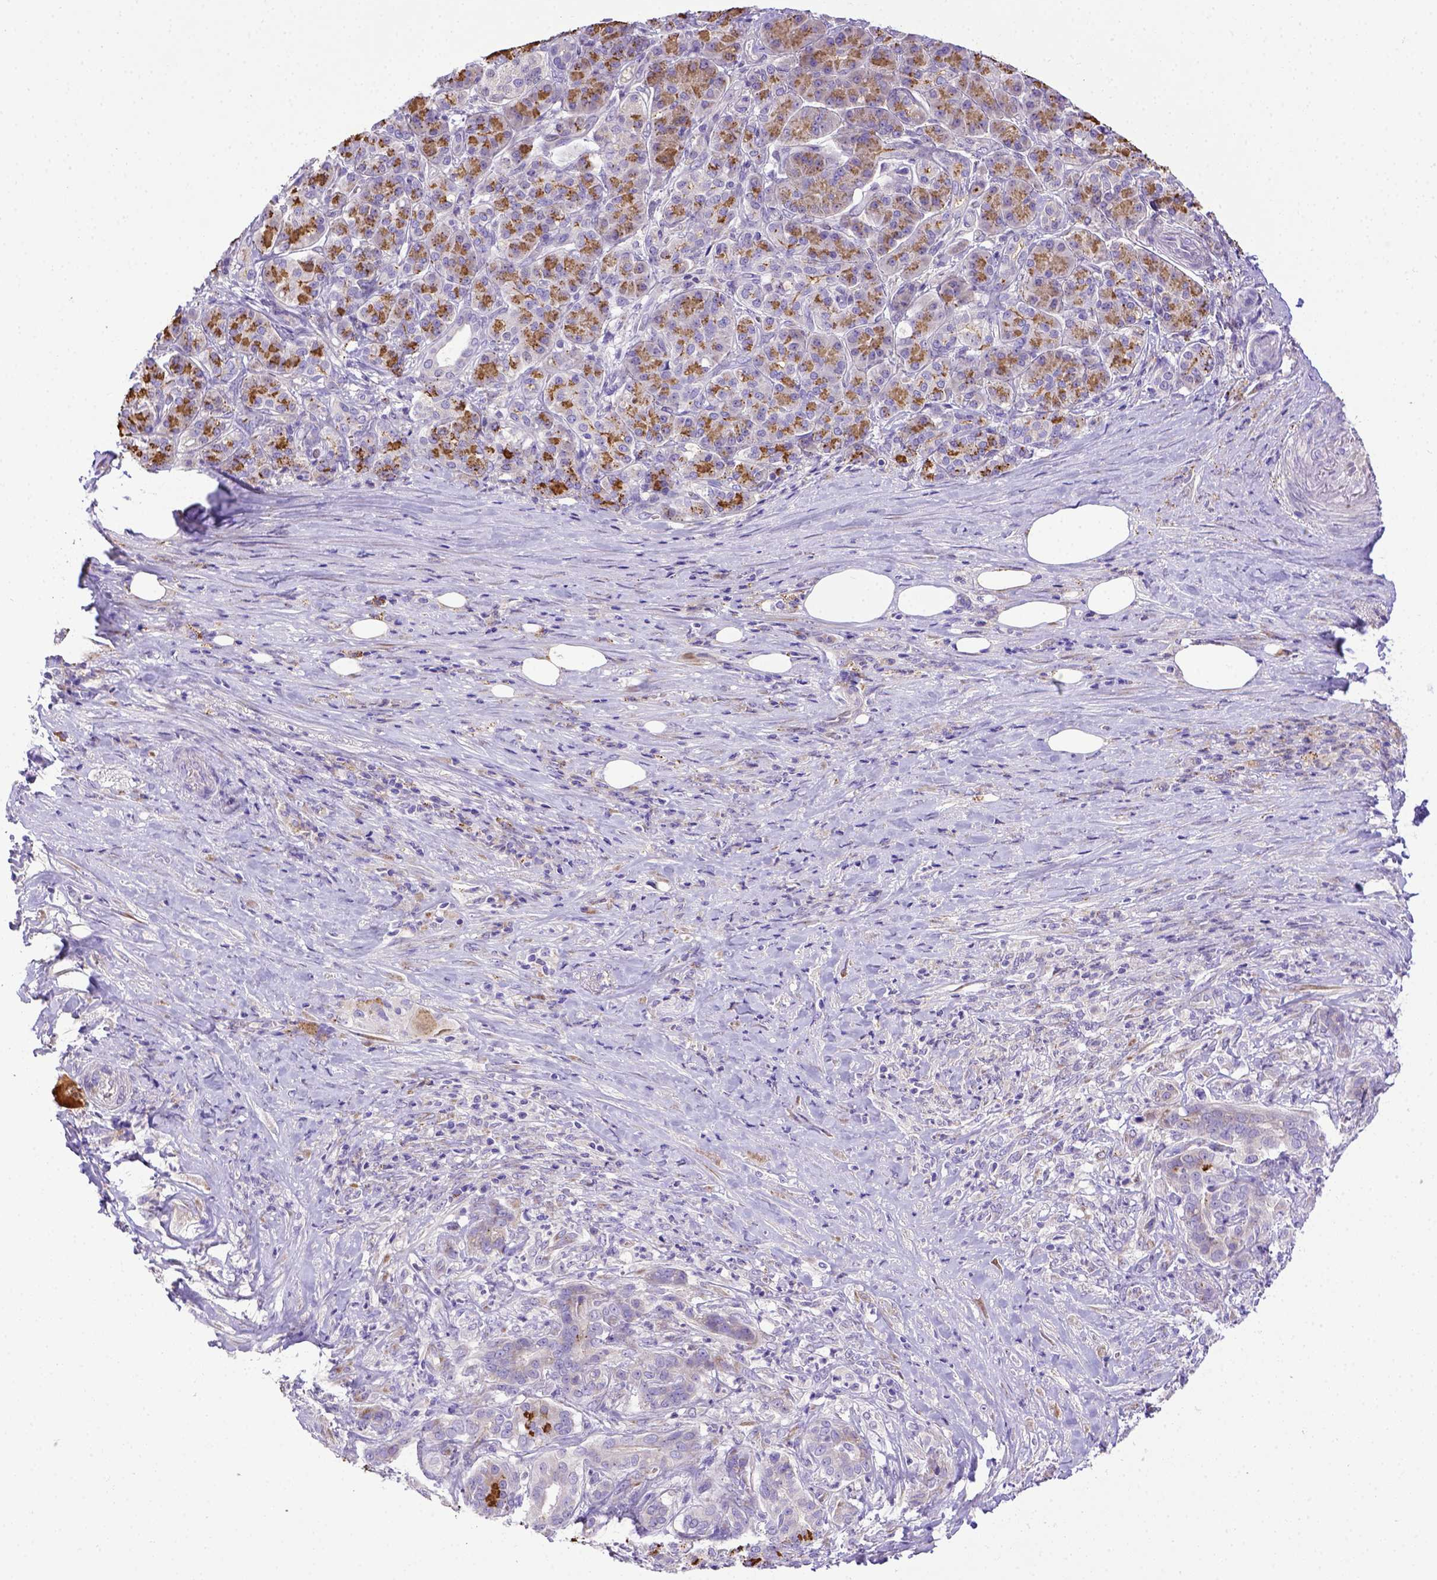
{"staining": {"intensity": "negative", "quantity": "none", "location": "none"}, "tissue": "pancreatic cancer", "cell_type": "Tumor cells", "image_type": "cancer", "snomed": [{"axis": "morphology", "description": "Normal tissue, NOS"}, {"axis": "morphology", "description": "Inflammation, NOS"}, {"axis": "morphology", "description": "Adenocarcinoma, NOS"}, {"axis": "topography", "description": "Pancreas"}], "caption": "Immunohistochemical staining of pancreatic adenocarcinoma demonstrates no significant expression in tumor cells.", "gene": "CFAP300", "patient": {"sex": "male", "age": 57}}